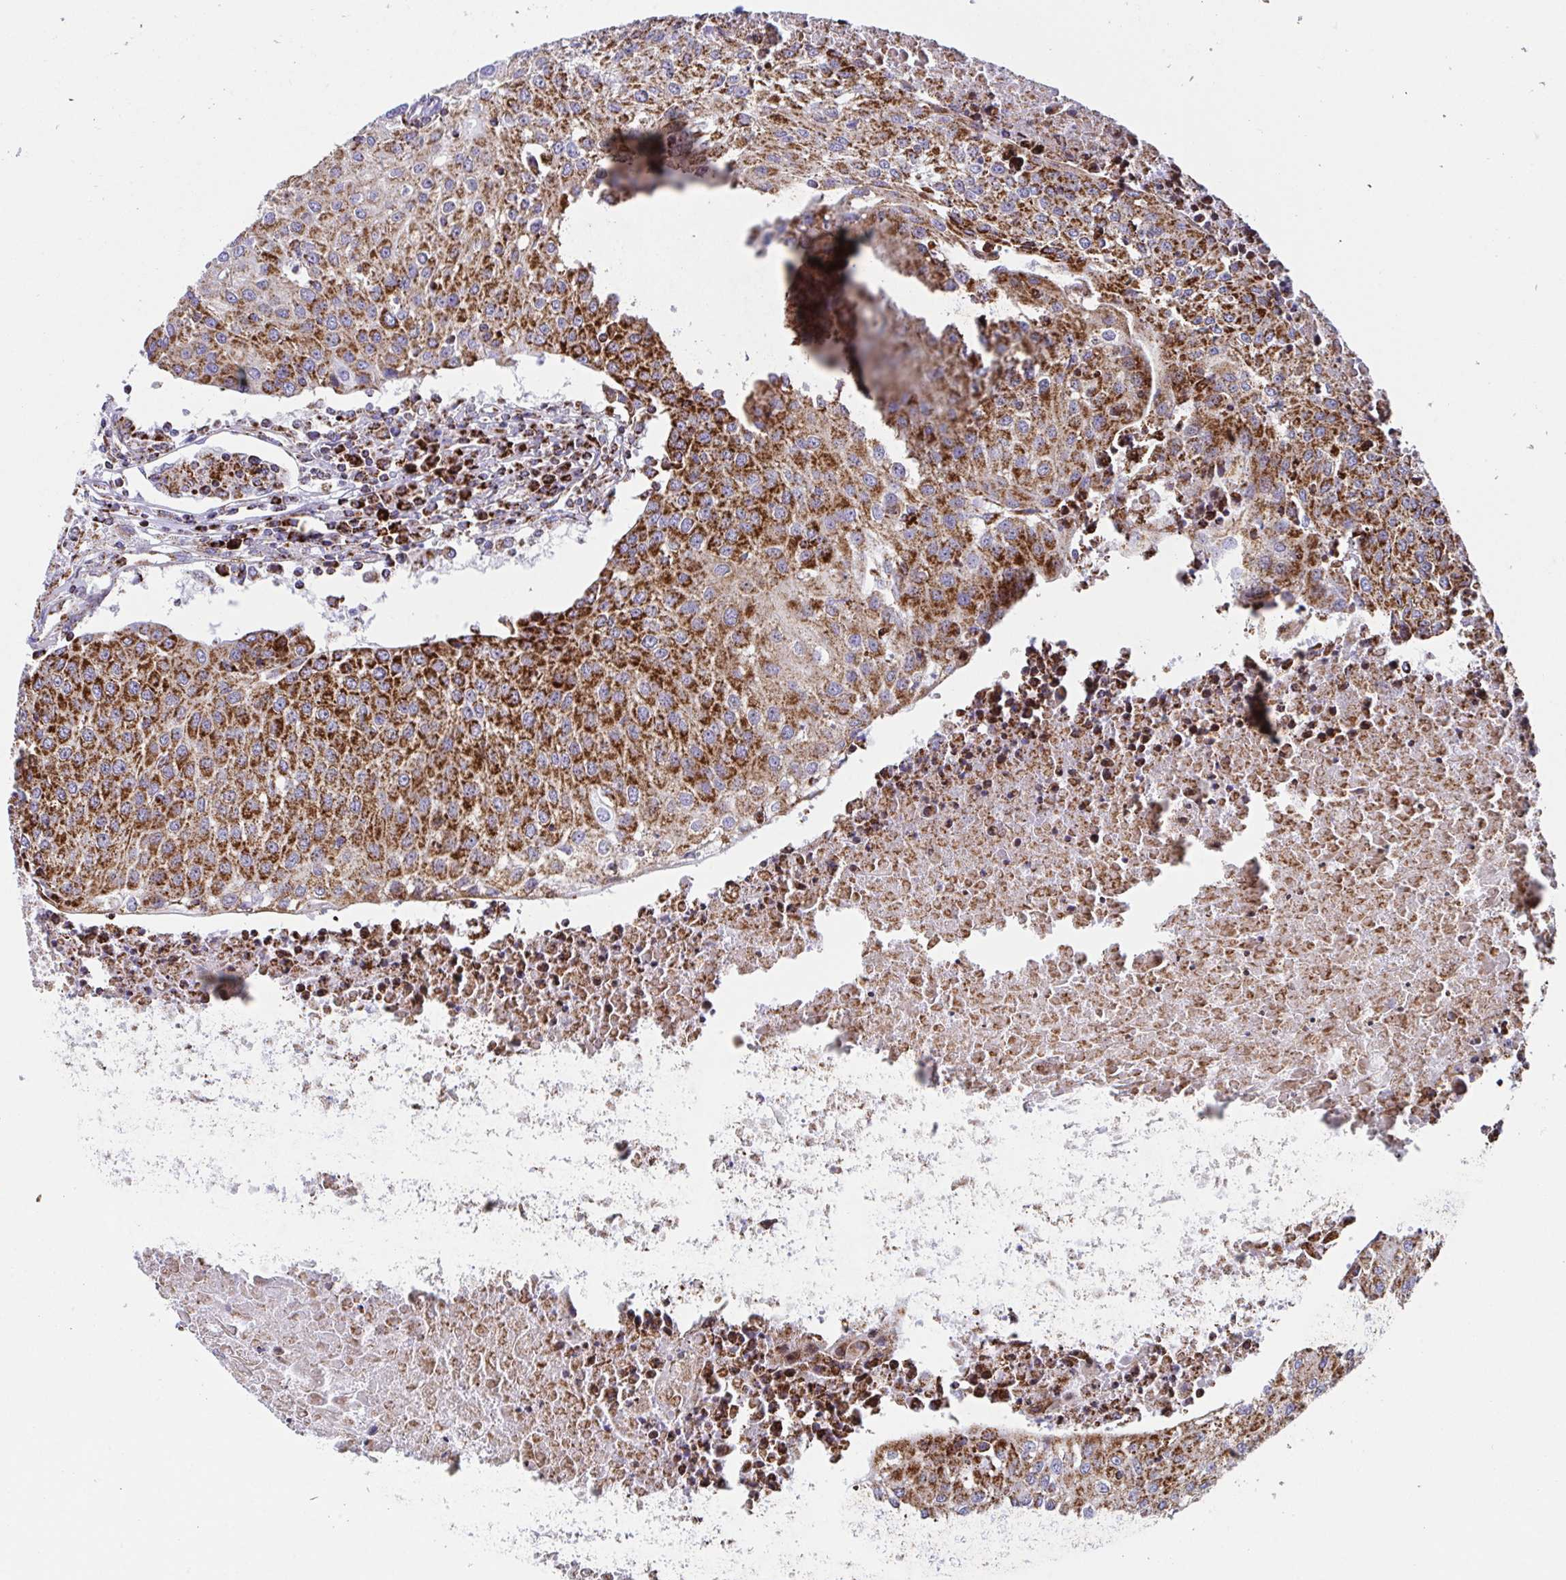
{"staining": {"intensity": "strong", "quantity": ">75%", "location": "cytoplasmic/membranous"}, "tissue": "urothelial cancer", "cell_type": "Tumor cells", "image_type": "cancer", "snomed": [{"axis": "morphology", "description": "Urothelial carcinoma, High grade"}, {"axis": "topography", "description": "Urinary bladder"}], "caption": "A photomicrograph of high-grade urothelial carcinoma stained for a protein demonstrates strong cytoplasmic/membranous brown staining in tumor cells.", "gene": "ATP5MJ", "patient": {"sex": "female", "age": 85}}